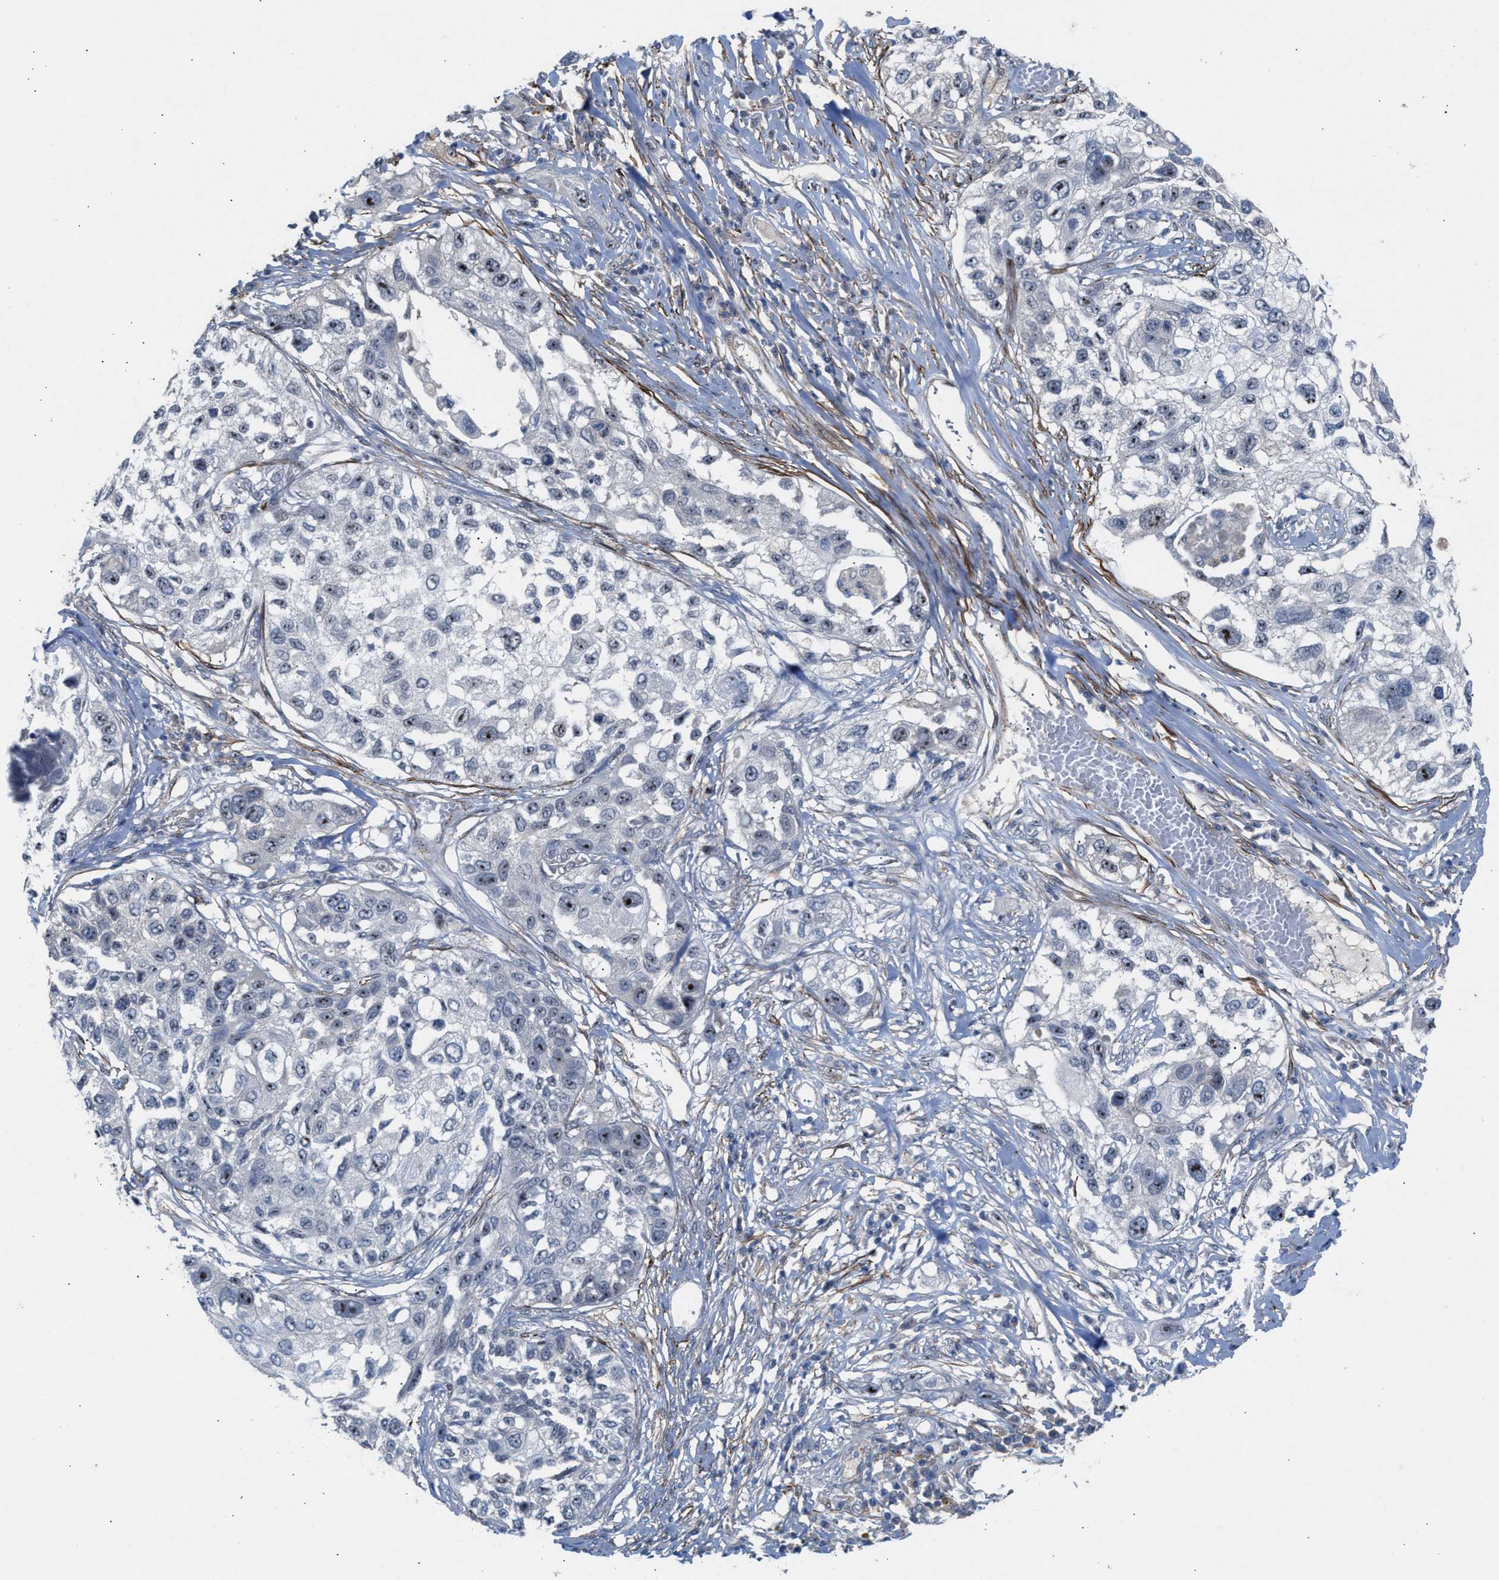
{"staining": {"intensity": "moderate", "quantity": "<25%", "location": "nuclear"}, "tissue": "lung cancer", "cell_type": "Tumor cells", "image_type": "cancer", "snomed": [{"axis": "morphology", "description": "Squamous cell carcinoma, NOS"}, {"axis": "topography", "description": "Lung"}], "caption": "Moderate nuclear positivity is appreciated in approximately <25% of tumor cells in squamous cell carcinoma (lung). The staining was performed using DAB, with brown indicating positive protein expression. Nuclei are stained blue with hematoxylin.", "gene": "NQO2", "patient": {"sex": "male", "age": 71}}